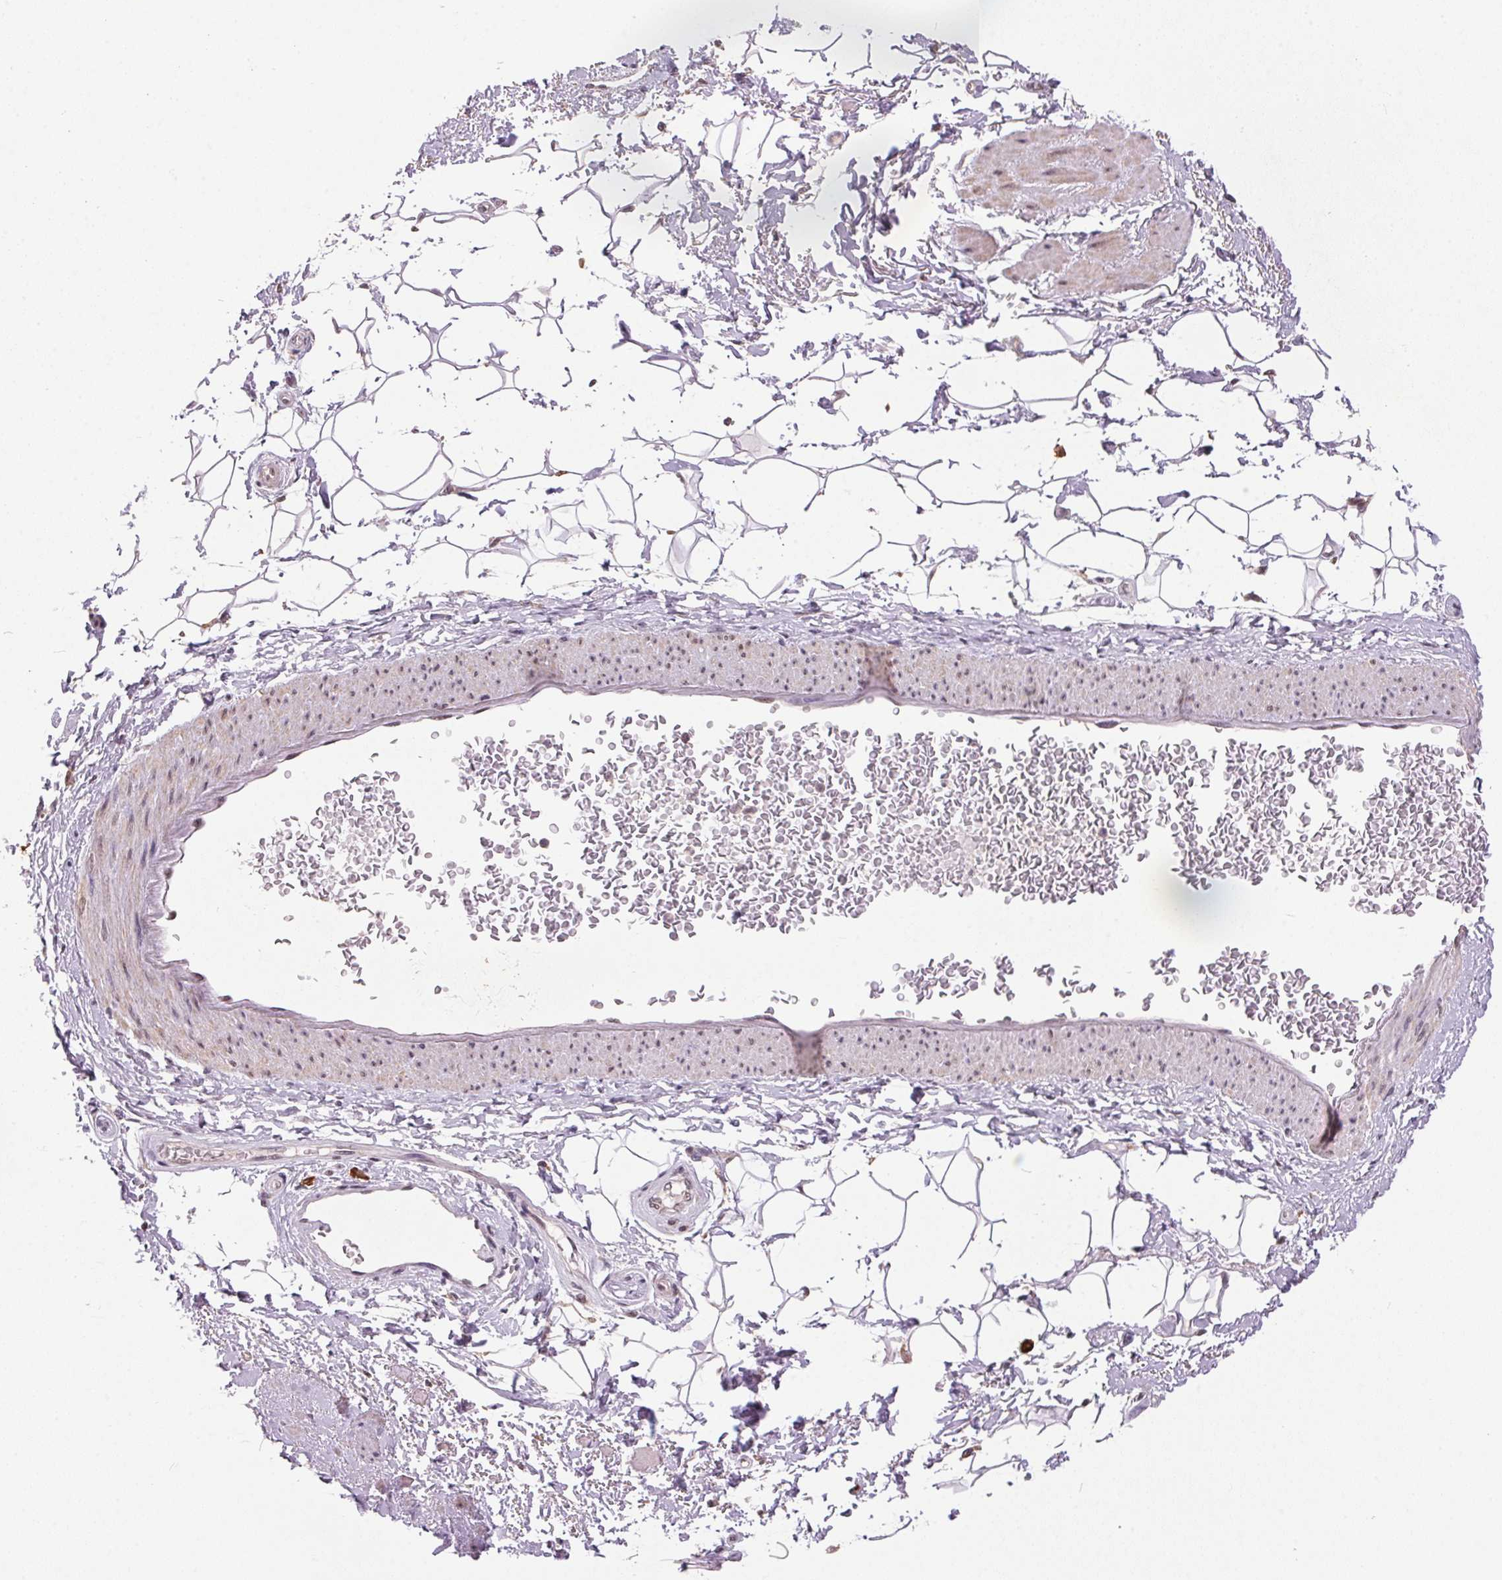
{"staining": {"intensity": "moderate", "quantity": "25%-75%", "location": "nuclear"}, "tissue": "adipose tissue", "cell_type": "Adipocytes", "image_type": "normal", "snomed": [{"axis": "morphology", "description": "Normal tissue, NOS"}, {"axis": "topography", "description": "Anal"}, {"axis": "topography", "description": "Peripheral nerve tissue"}], "caption": "This image demonstrates IHC staining of benign human adipose tissue, with medium moderate nuclear expression in approximately 25%-75% of adipocytes.", "gene": "ZBTB4", "patient": {"sex": "male", "age": 51}}